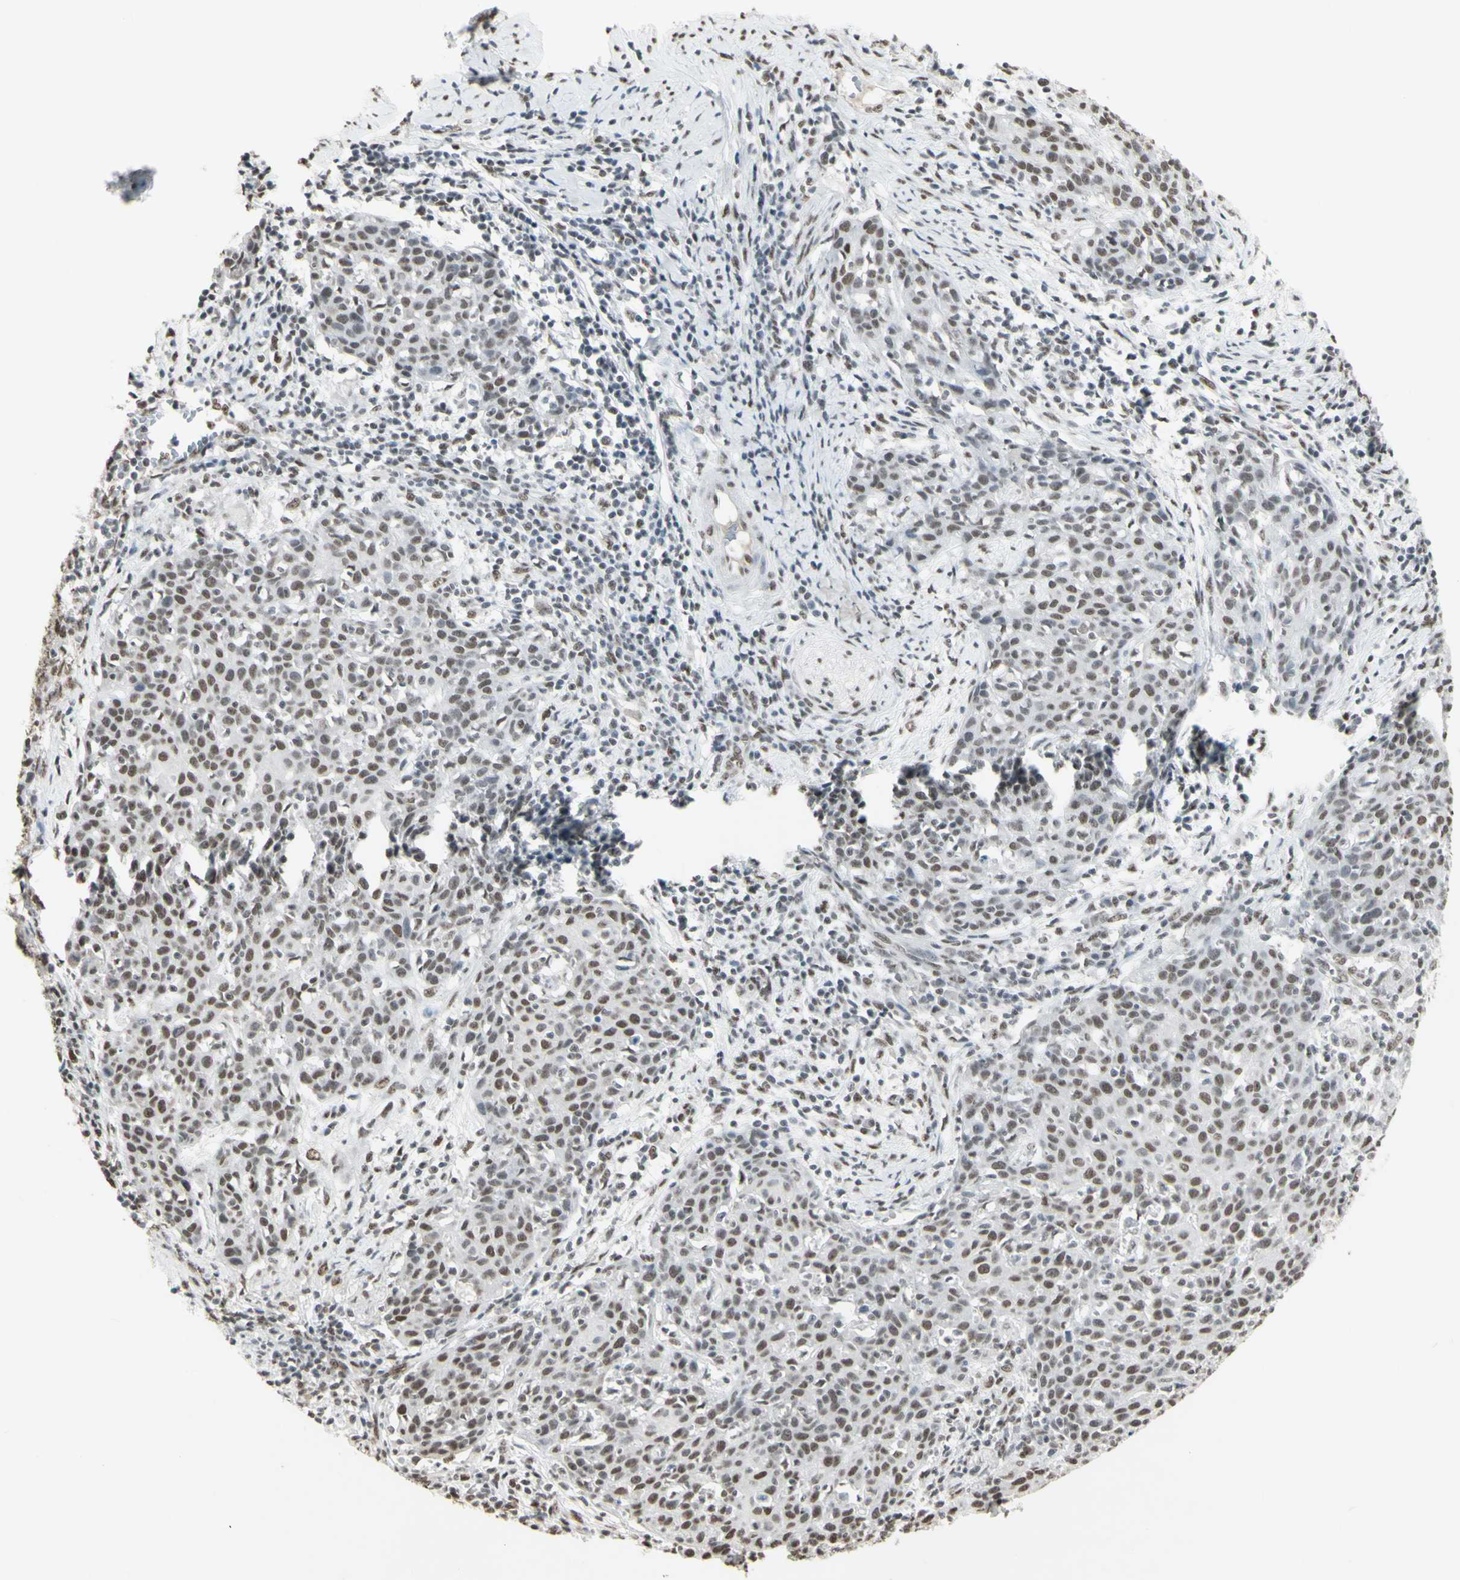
{"staining": {"intensity": "moderate", "quantity": "25%-75%", "location": "nuclear"}, "tissue": "cervical cancer", "cell_type": "Tumor cells", "image_type": "cancer", "snomed": [{"axis": "morphology", "description": "Squamous cell carcinoma, NOS"}, {"axis": "topography", "description": "Cervix"}], "caption": "Immunohistochemistry (IHC) histopathology image of neoplastic tissue: human squamous cell carcinoma (cervical) stained using immunohistochemistry (IHC) reveals medium levels of moderate protein expression localized specifically in the nuclear of tumor cells, appearing as a nuclear brown color.", "gene": "TRIM28", "patient": {"sex": "female", "age": 38}}